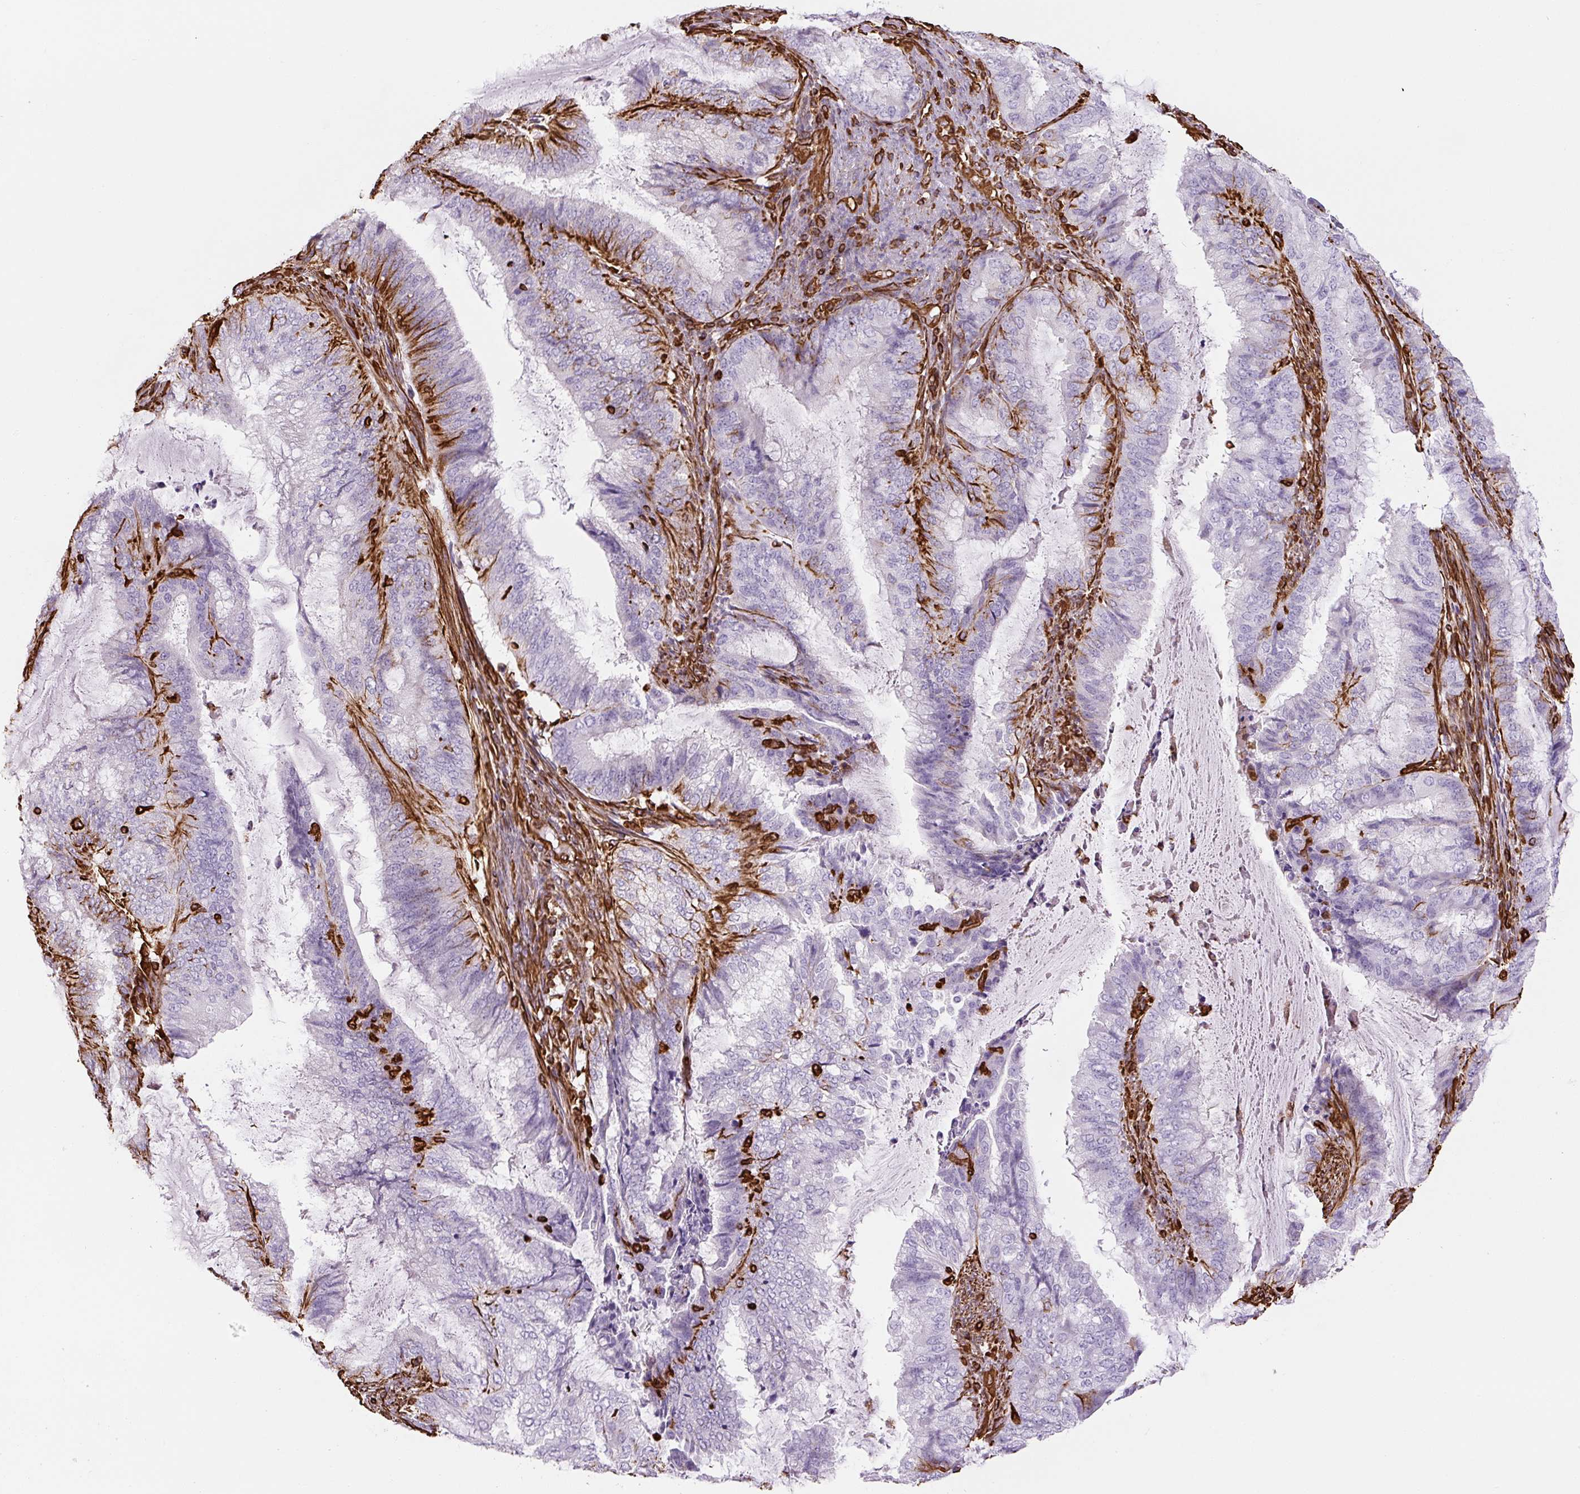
{"staining": {"intensity": "negative", "quantity": "none", "location": "none"}, "tissue": "endometrial cancer", "cell_type": "Tumor cells", "image_type": "cancer", "snomed": [{"axis": "morphology", "description": "Adenocarcinoma, NOS"}, {"axis": "topography", "description": "Endometrium"}], "caption": "Immunohistochemistry image of human adenocarcinoma (endometrial) stained for a protein (brown), which reveals no staining in tumor cells.", "gene": "VIM", "patient": {"sex": "female", "age": 51}}